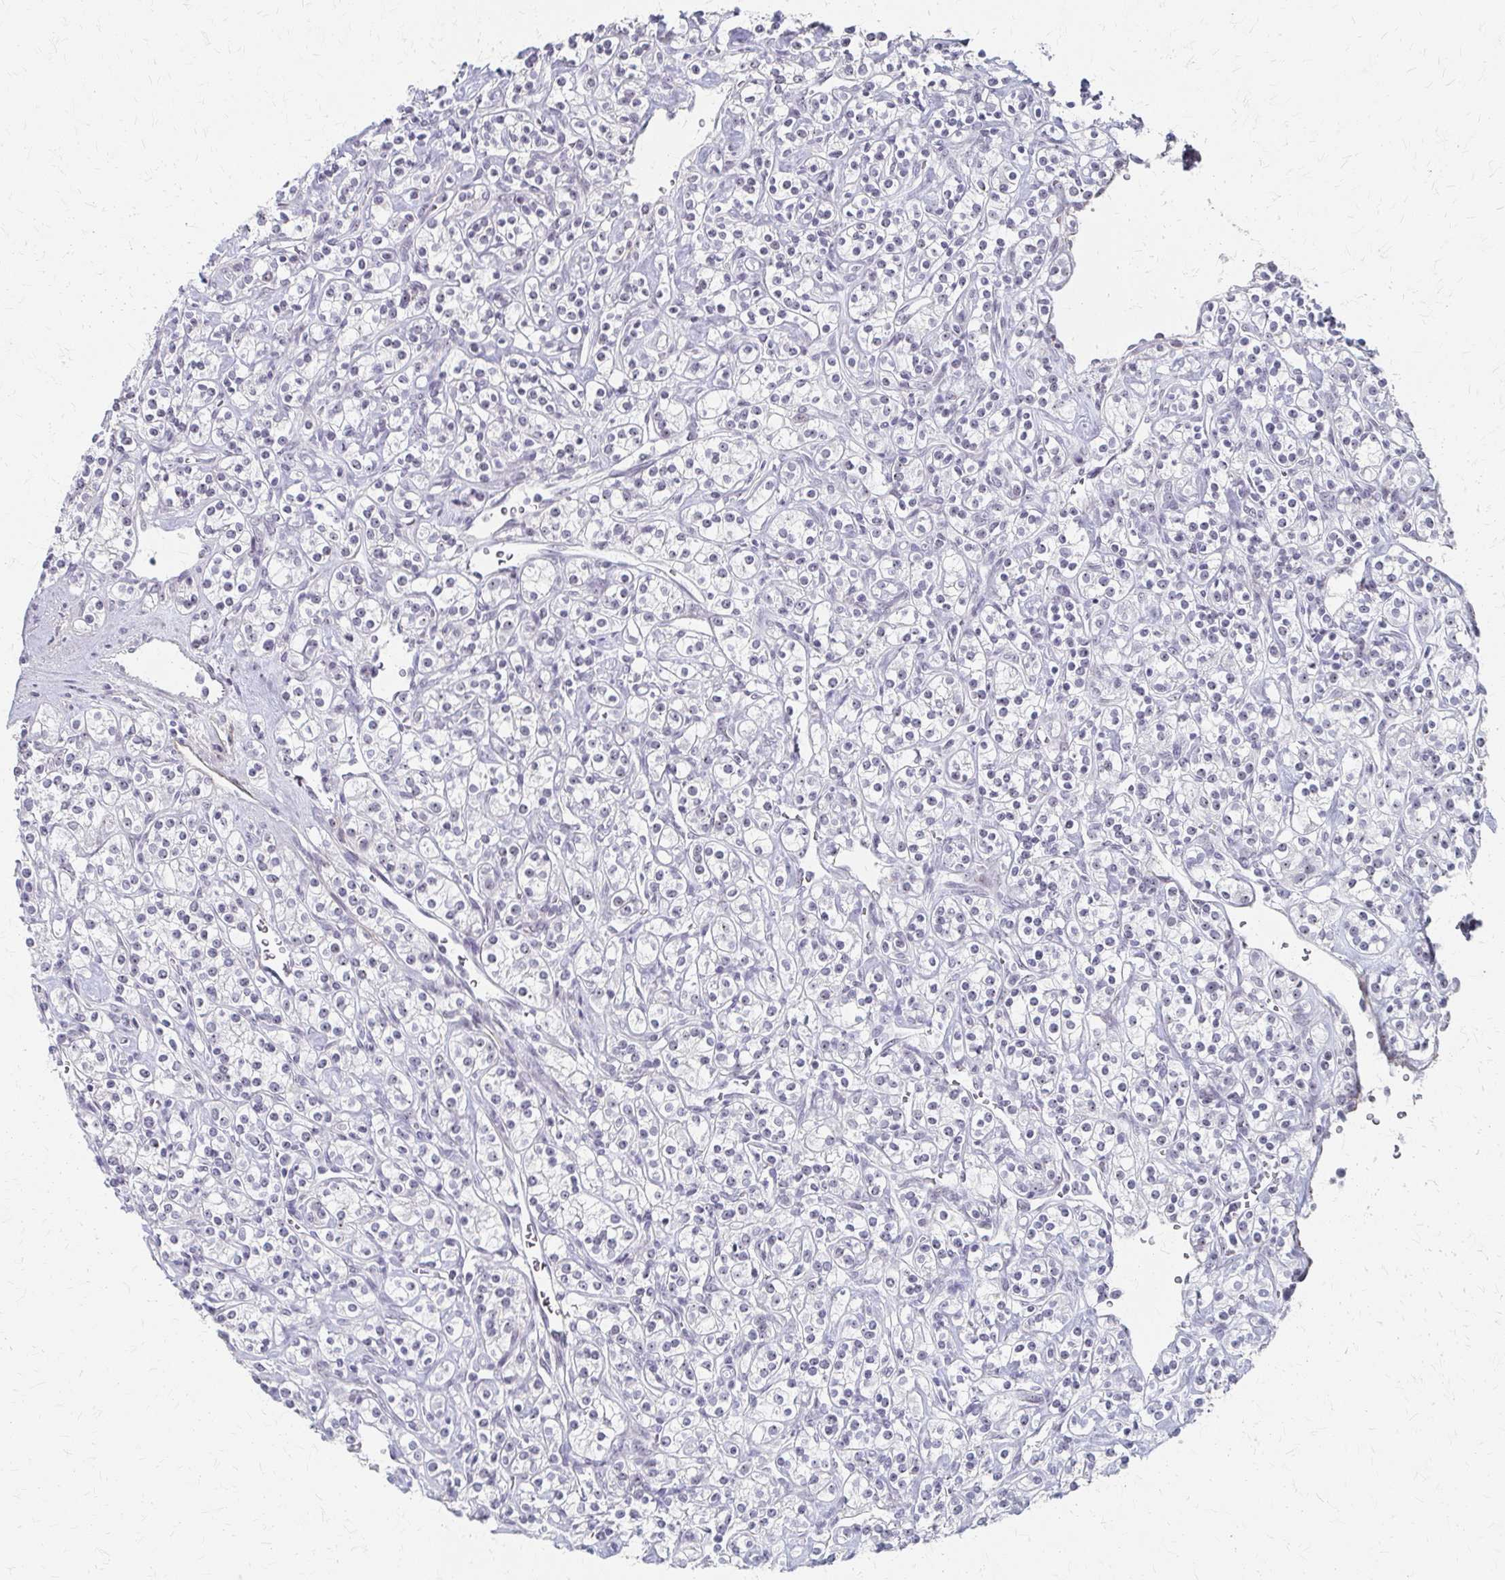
{"staining": {"intensity": "negative", "quantity": "none", "location": "none"}, "tissue": "renal cancer", "cell_type": "Tumor cells", "image_type": "cancer", "snomed": [{"axis": "morphology", "description": "Adenocarcinoma, NOS"}, {"axis": "topography", "description": "Kidney"}], "caption": "Immunohistochemistry (IHC) micrograph of renal adenocarcinoma stained for a protein (brown), which displays no staining in tumor cells.", "gene": "PES1", "patient": {"sex": "male", "age": 77}}